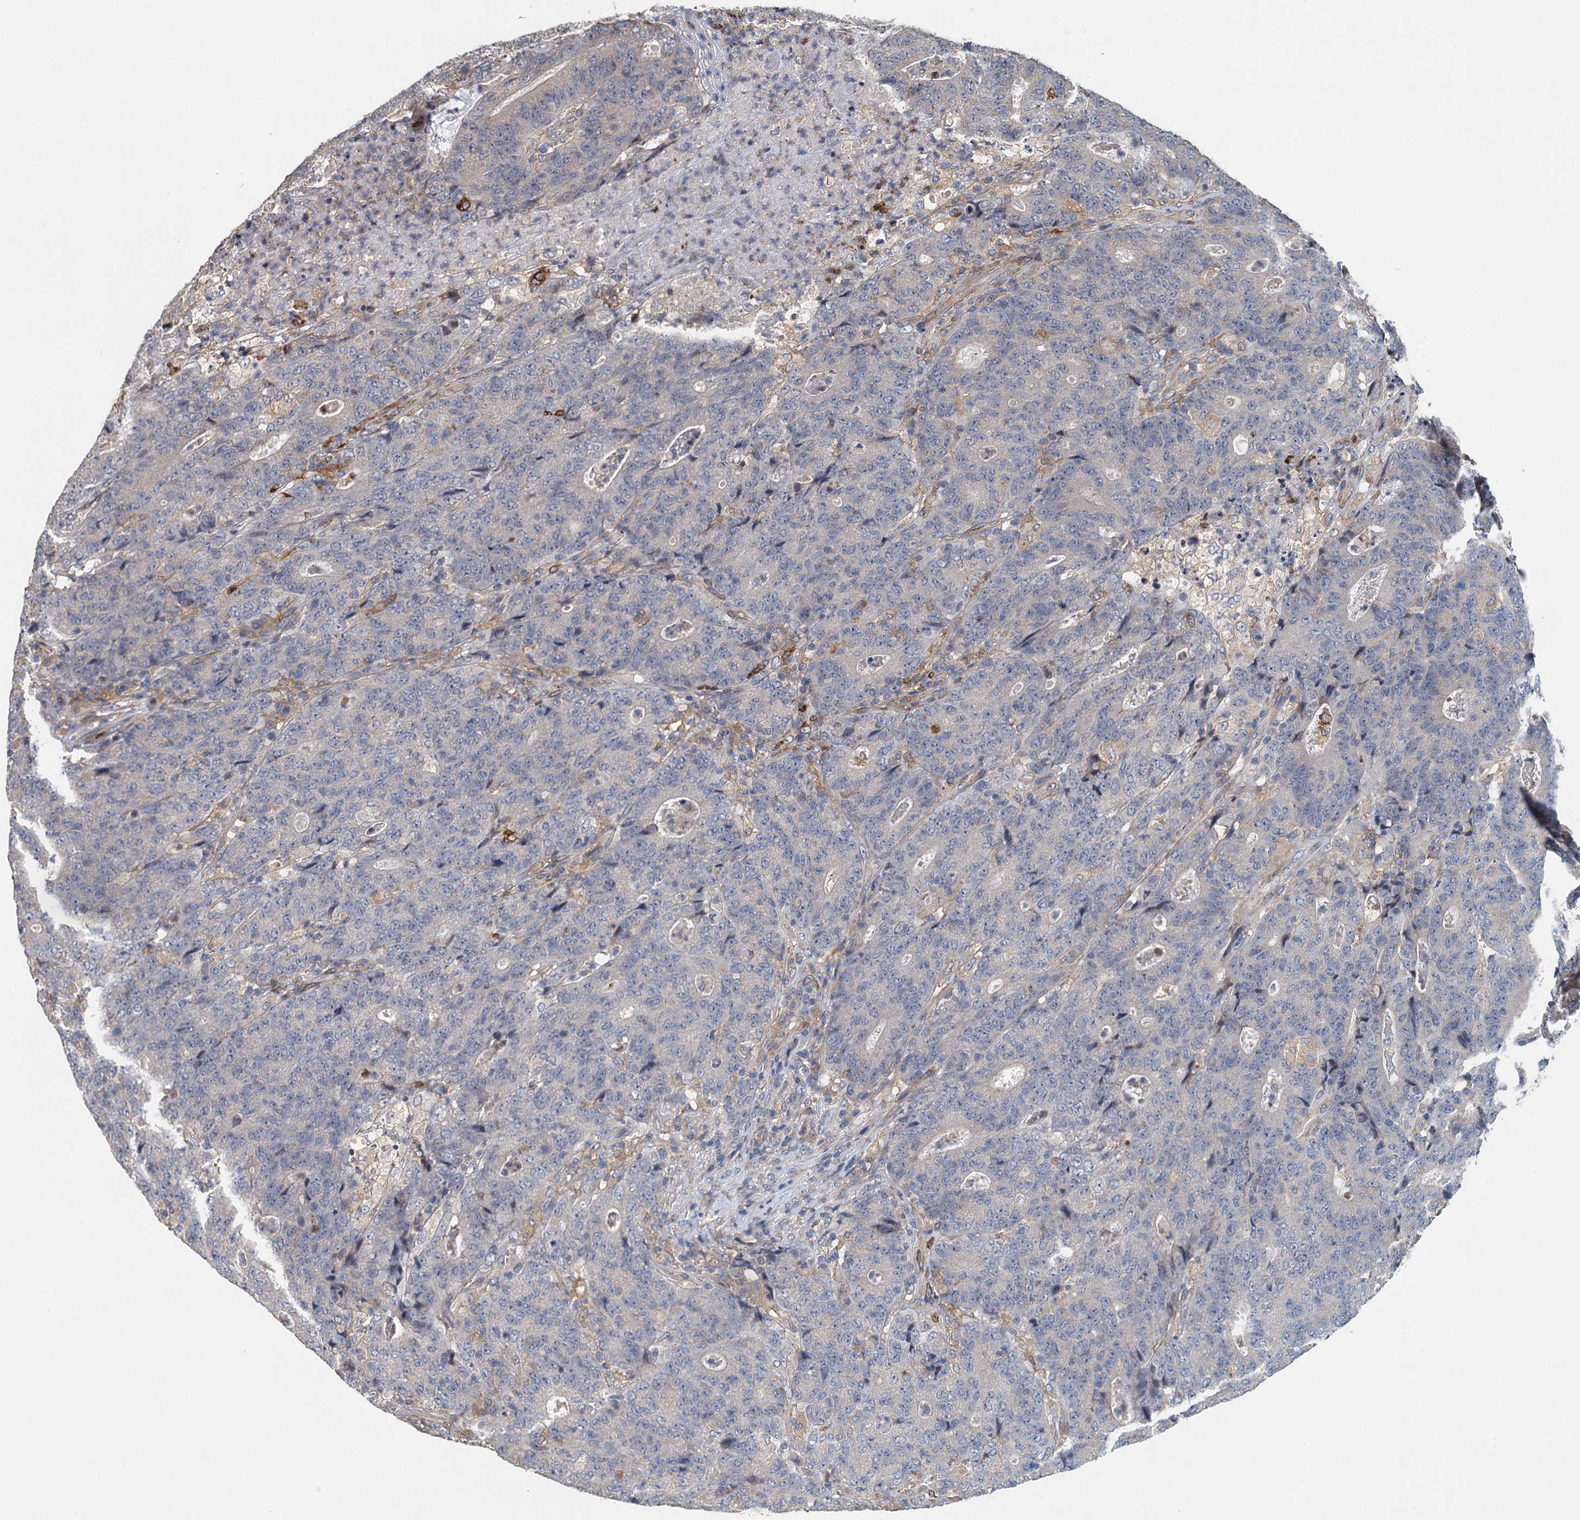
{"staining": {"intensity": "weak", "quantity": "<25%", "location": "cytoplasmic/membranous"}, "tissue": "colorectal cancer", "cell_type": "Tumor cells", "image_type": "cancer", "snomed": [{"axis": "morphology", "description": "Adenocarcinoma, NOS"}, {"axis": "topography", "description": "Colon"}], "caption": "A histopathology image of human colorectal cancer (adenocarcinoma) is negative for staining in tumor cells. (DAB (3,3'-diaminobenzidine) IHC with hematoxylin counter stain).", "gene": "RSAD2", "patient": {"sex": "female", "age": 75}}